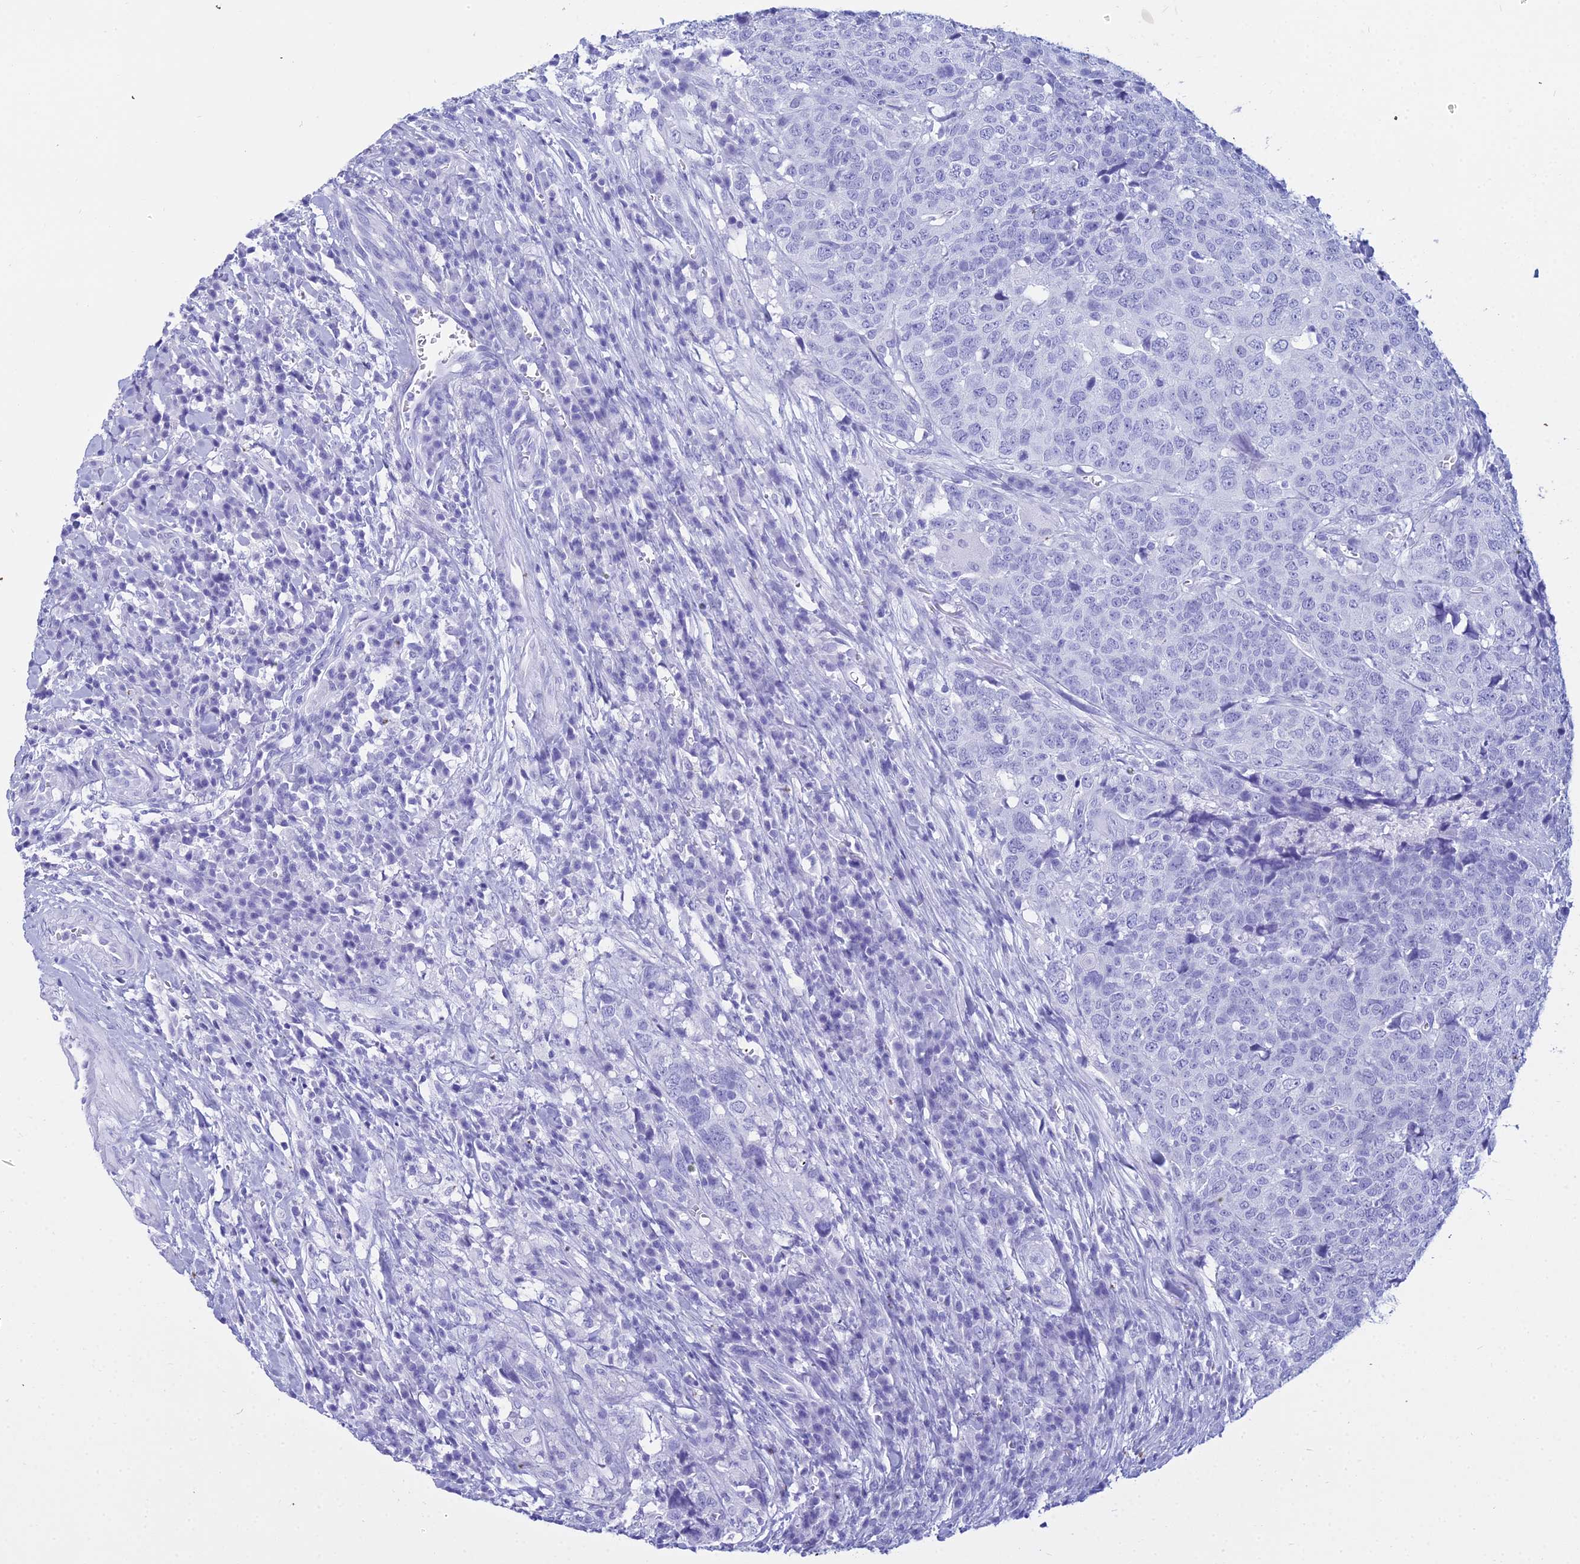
{"staining": {"intensity": "negative", "quantity": "none", "location": "none"}, "tissue": "head and neck cancer", "cell_type": "Tumor cells", "image_type": "cancer", "snomed": [{"axis": "morphology", "description": "Squamous cell carcinoma, NOS"}, {"axis": "topography", "description": "Head-Neck"}], "caption": "This is an IHC micrograph of human squamous cell carcinoma (head and neck). There is no positivity in tumor cells.", "gene": "ZNF442", "patient": {"sex": "male", "age": 66}}